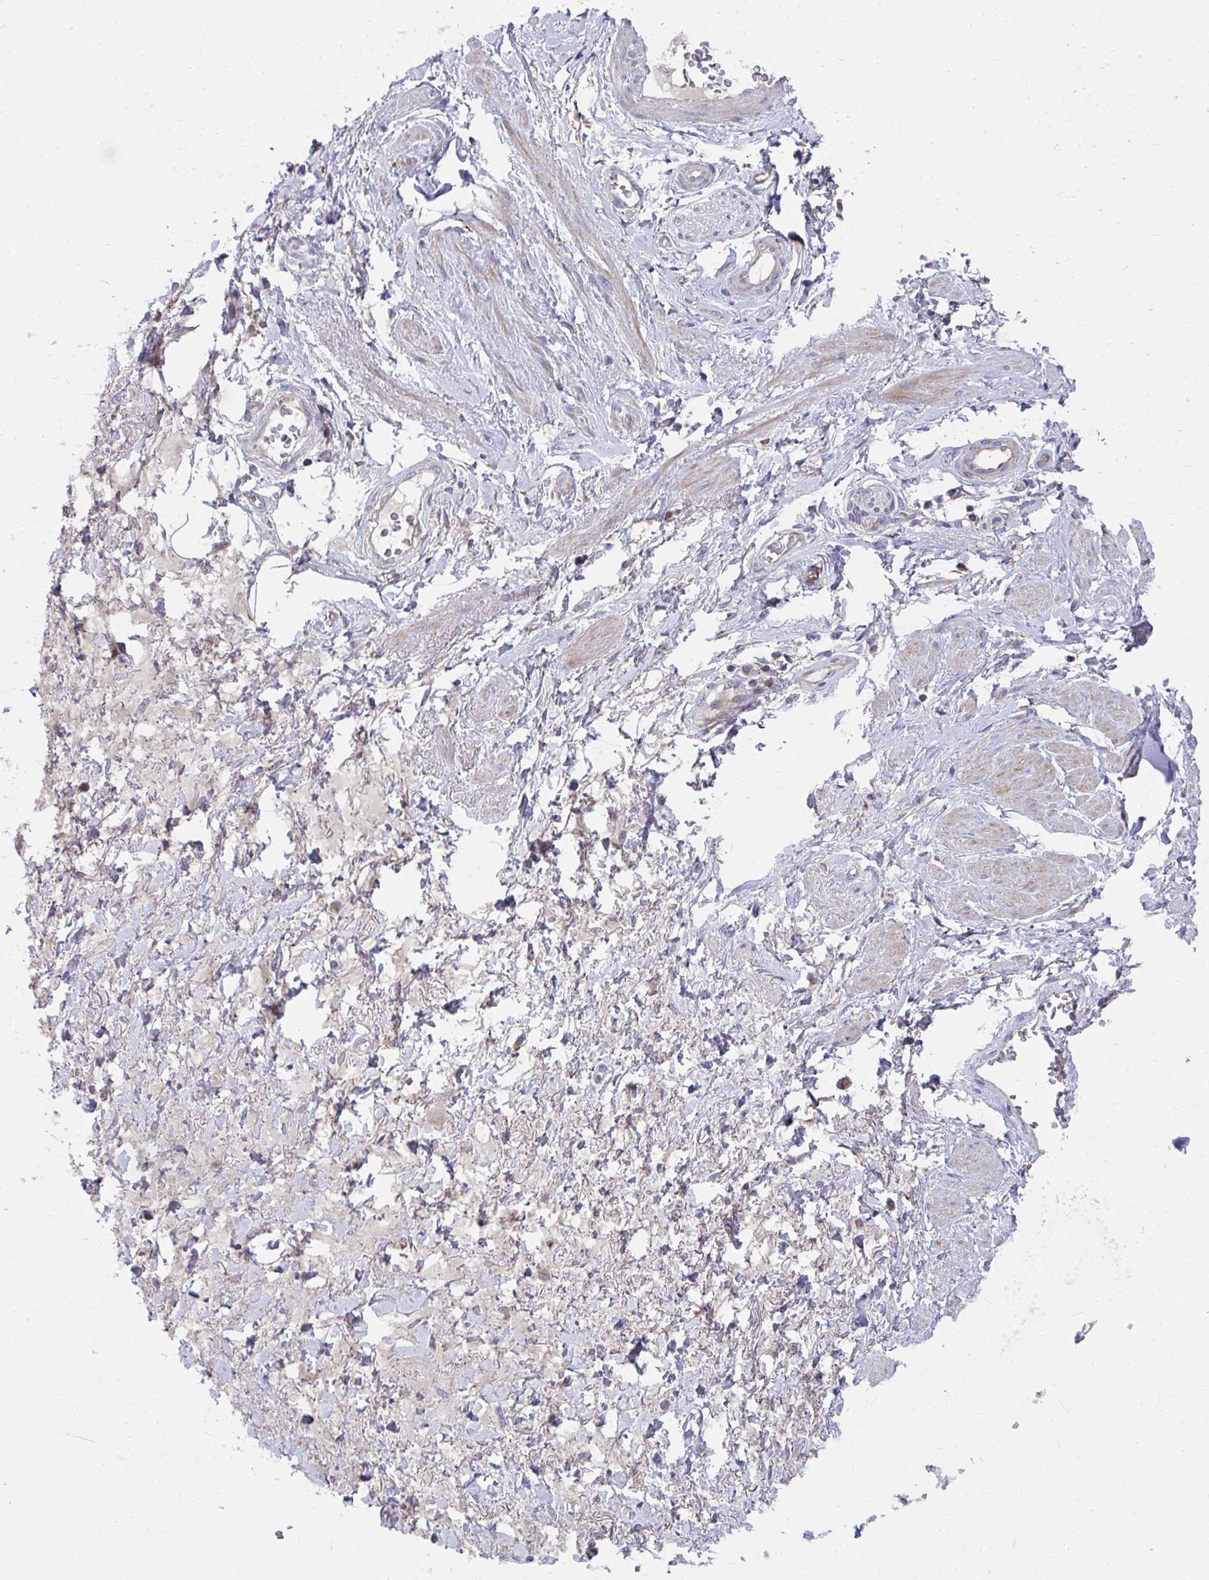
{"staining": {"intensity": "negative", "quantity": "none", "location": "none"}, "tissue": "adipose tissue", "cell_type": "Adipocytes", "image_type": "normal", "snomed": [{"axis": "morphology", "description": "Normal tissue, NOS"}, {"axis": "topography", "description": "Vagina"}, {"axis": "topography", "description": "Peripheral nerve tissue"}], "caption": "DAB immunohistochemical staining of benign adipose tissue reveals no significant expression in adipocytes.", "gene": "PEX3", "patient": {"sex": "female", "age": 71}}